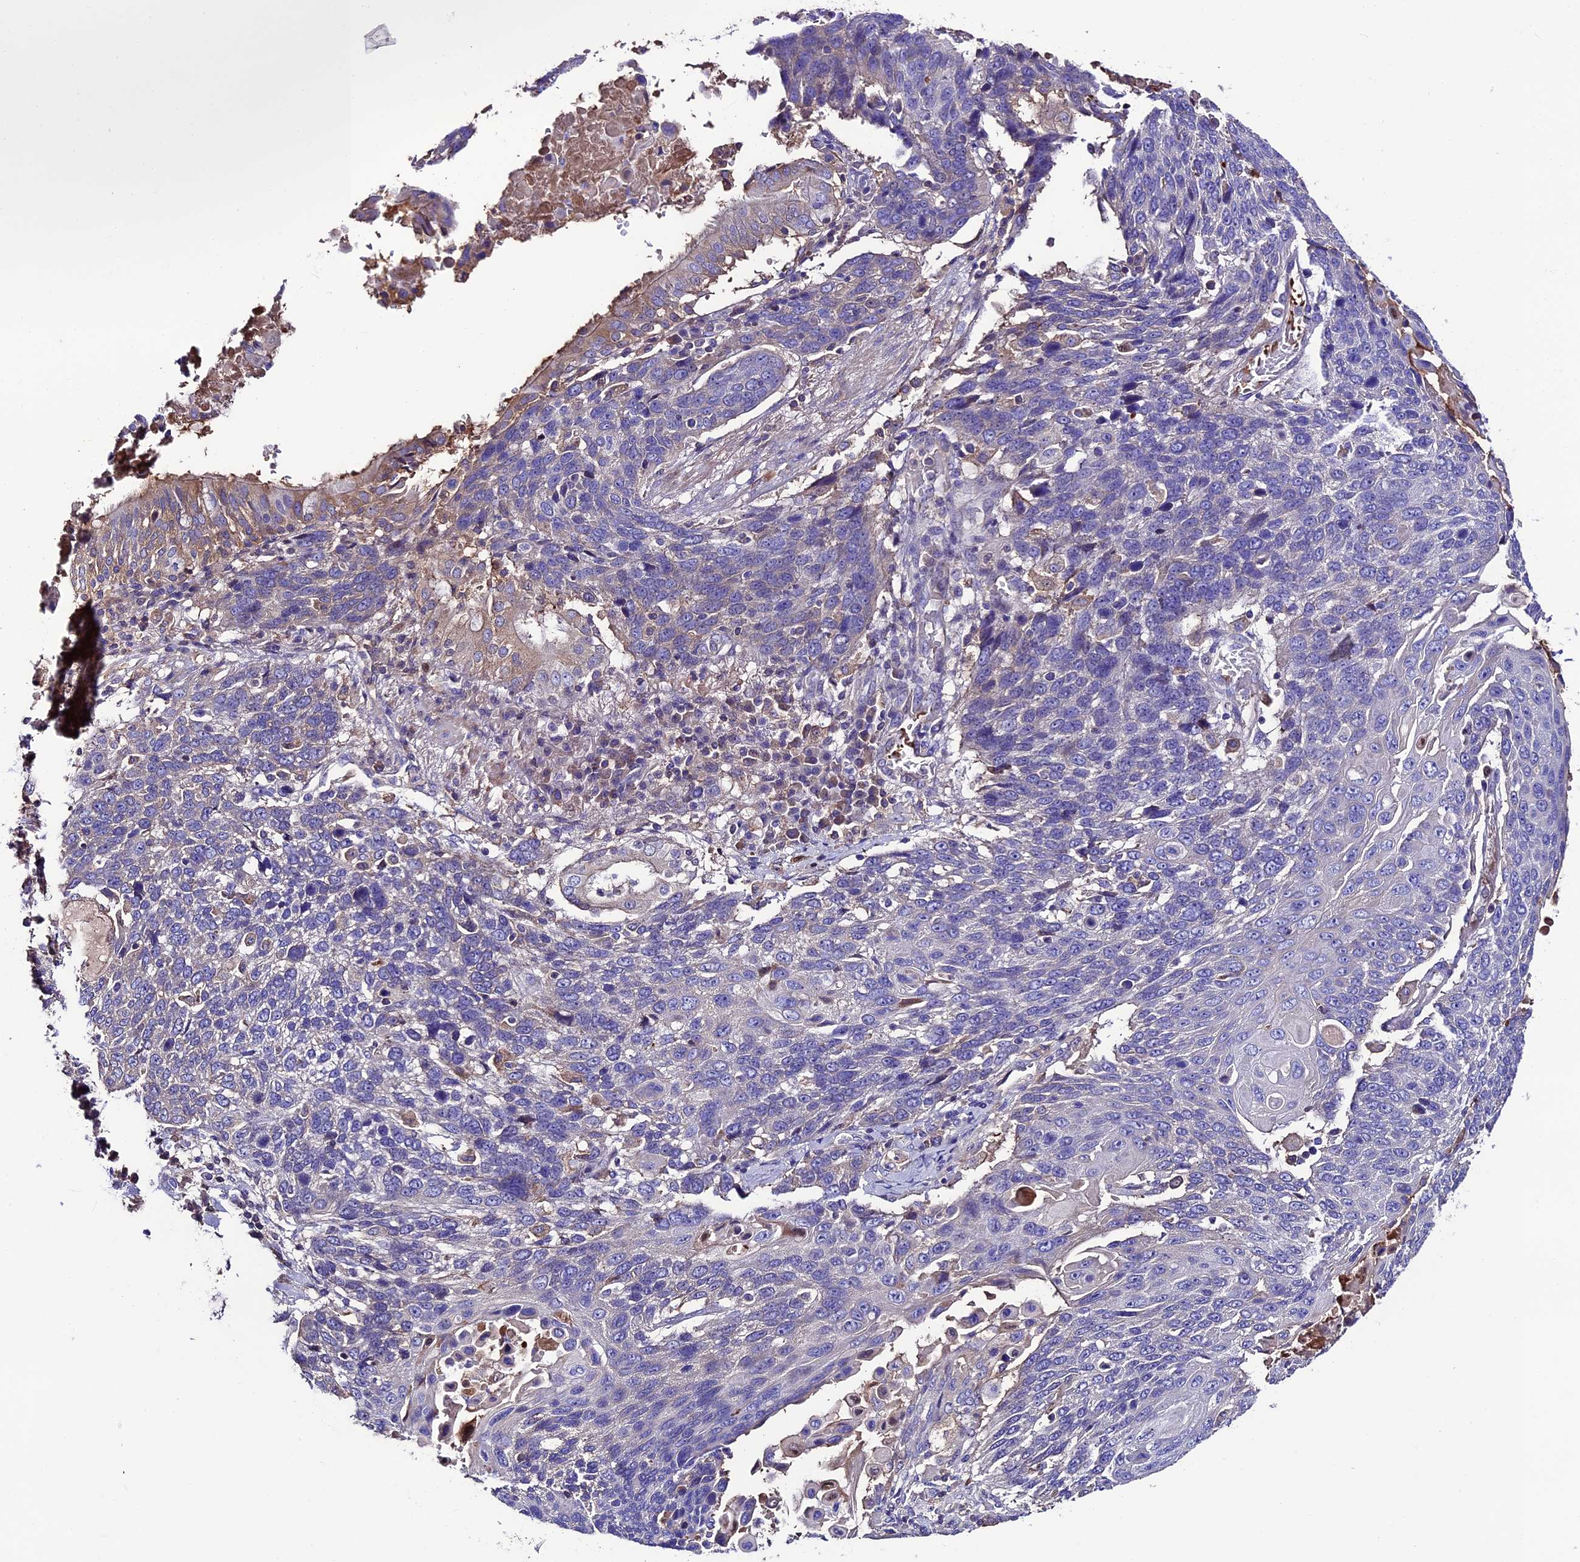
{"staining": {"intensity": "negative", "quantity": "none", "location": "none"}, "tissue": "lung cancer", "cell_type": "Tumor cells", "image_type": "cancer", "snomed": [{"axis": "morphology", "description": "Squamous cell carcinoma, NOS"}, {"axis": "topography", "description": "Lung"}], "caption": "An immunohistochemistry micrograph of lung cancer is shown. There is no staining in tumor cells of lung cancer.", "gene": "TCP11L2", "patient": {"sex": "male", "age": 66}}